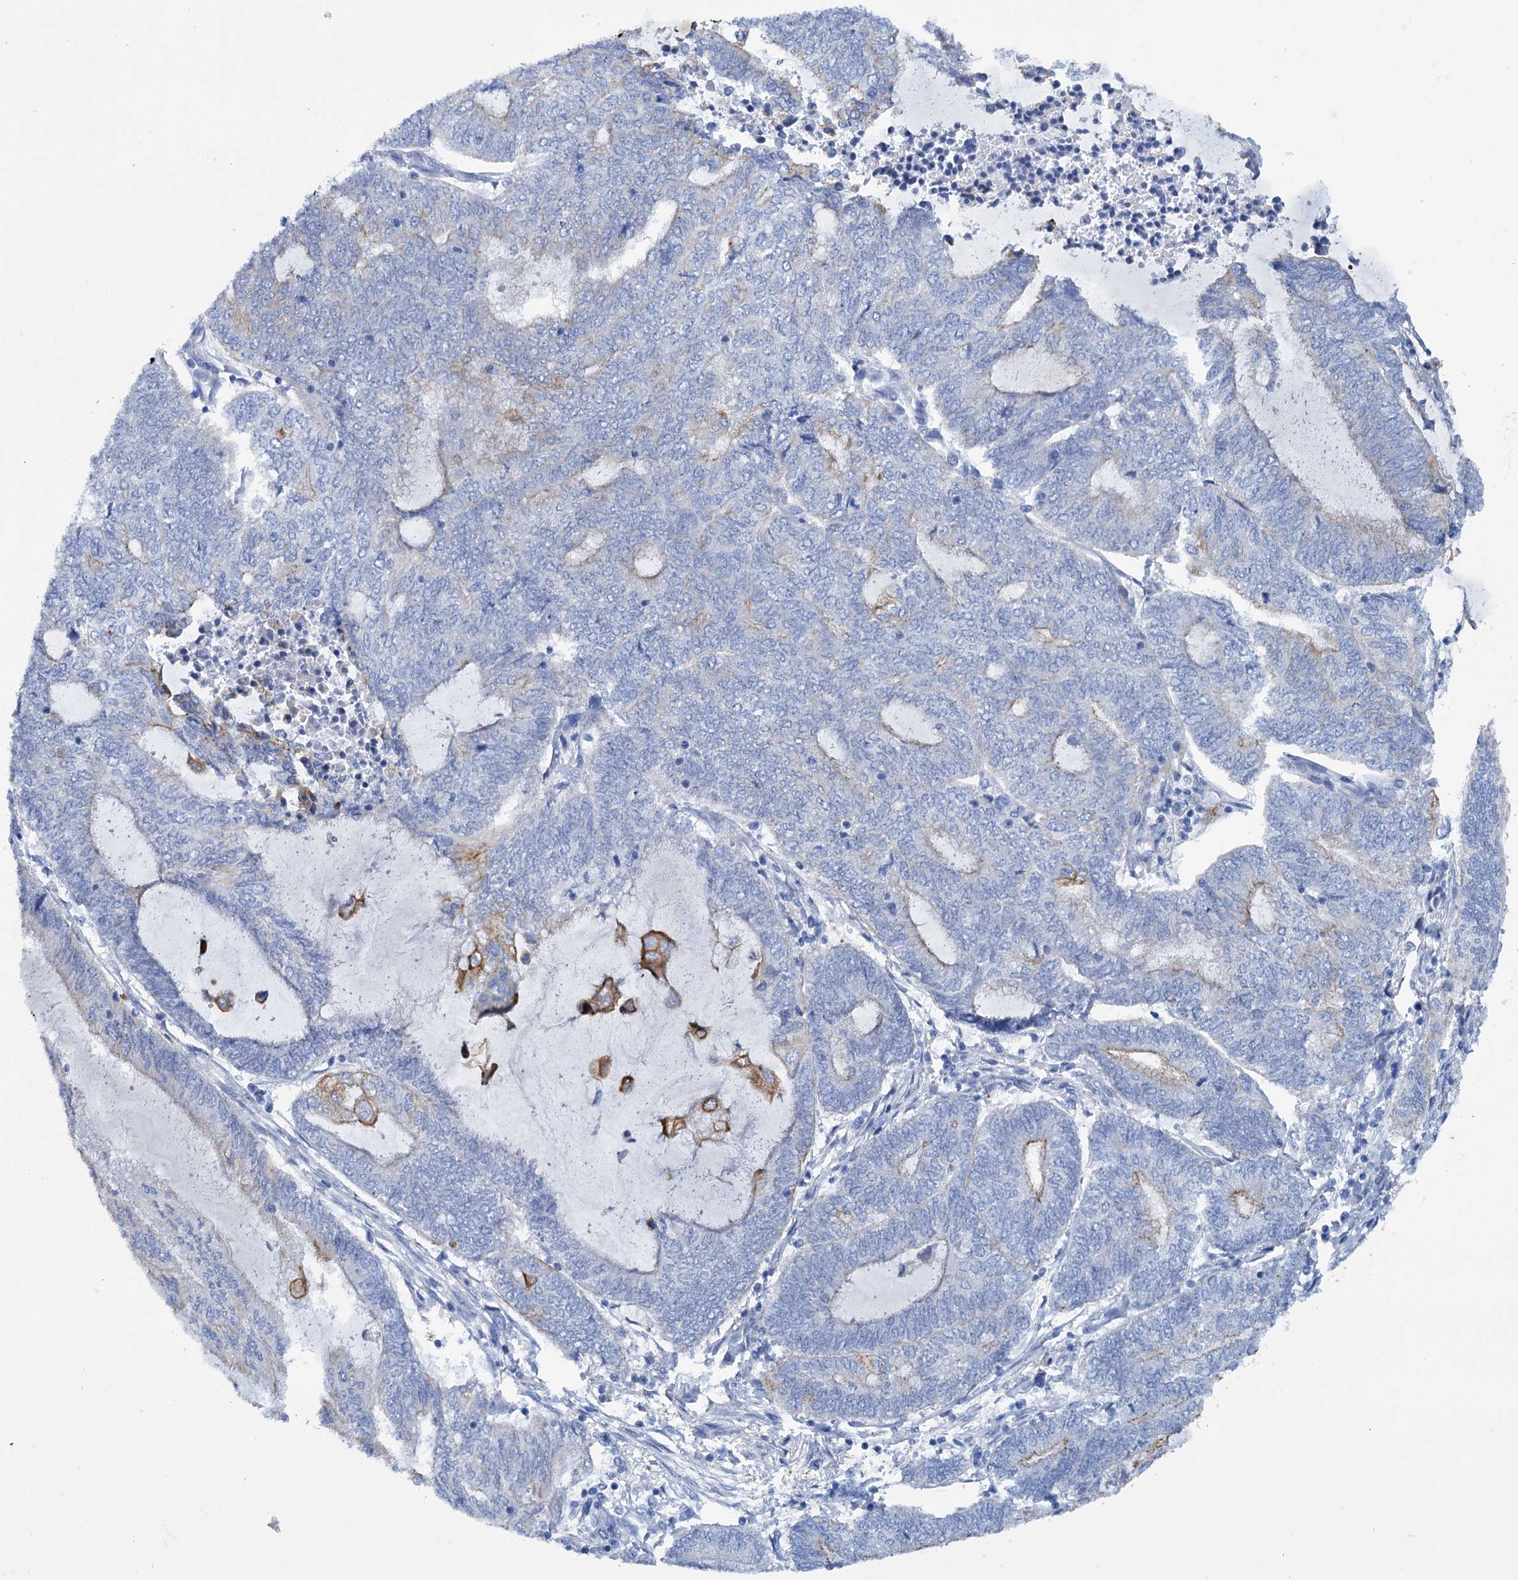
{"staining": {"intensity": "moderate", "quantity": "<25%", "location": "cytoplasmic/membranous"}, "tissue": "endometrial cancer", "cell_type": "Tumor cells", "image_type": "cancer", "snomed": [{"axis": "morphology", "description": "Adenocarcinoma, NOS"}, {"axis": "topography", "description": "Uterus"}, {"axis": "topography", "description": "Endometrium"}], "caption": "DAB (3,3'-diaminobenzidine) immunohistochemical staining of human endometrial cancer shows moderate cytoplasmic/membranous protein staining in approximately <25% of tumor cells. Using DAB (brown) and hematoxylin (blue) stains, captured at high magnification using brightfield microscopy.", "gene": "FAAP20", "patient": {"sex": "female", "age": 70}}